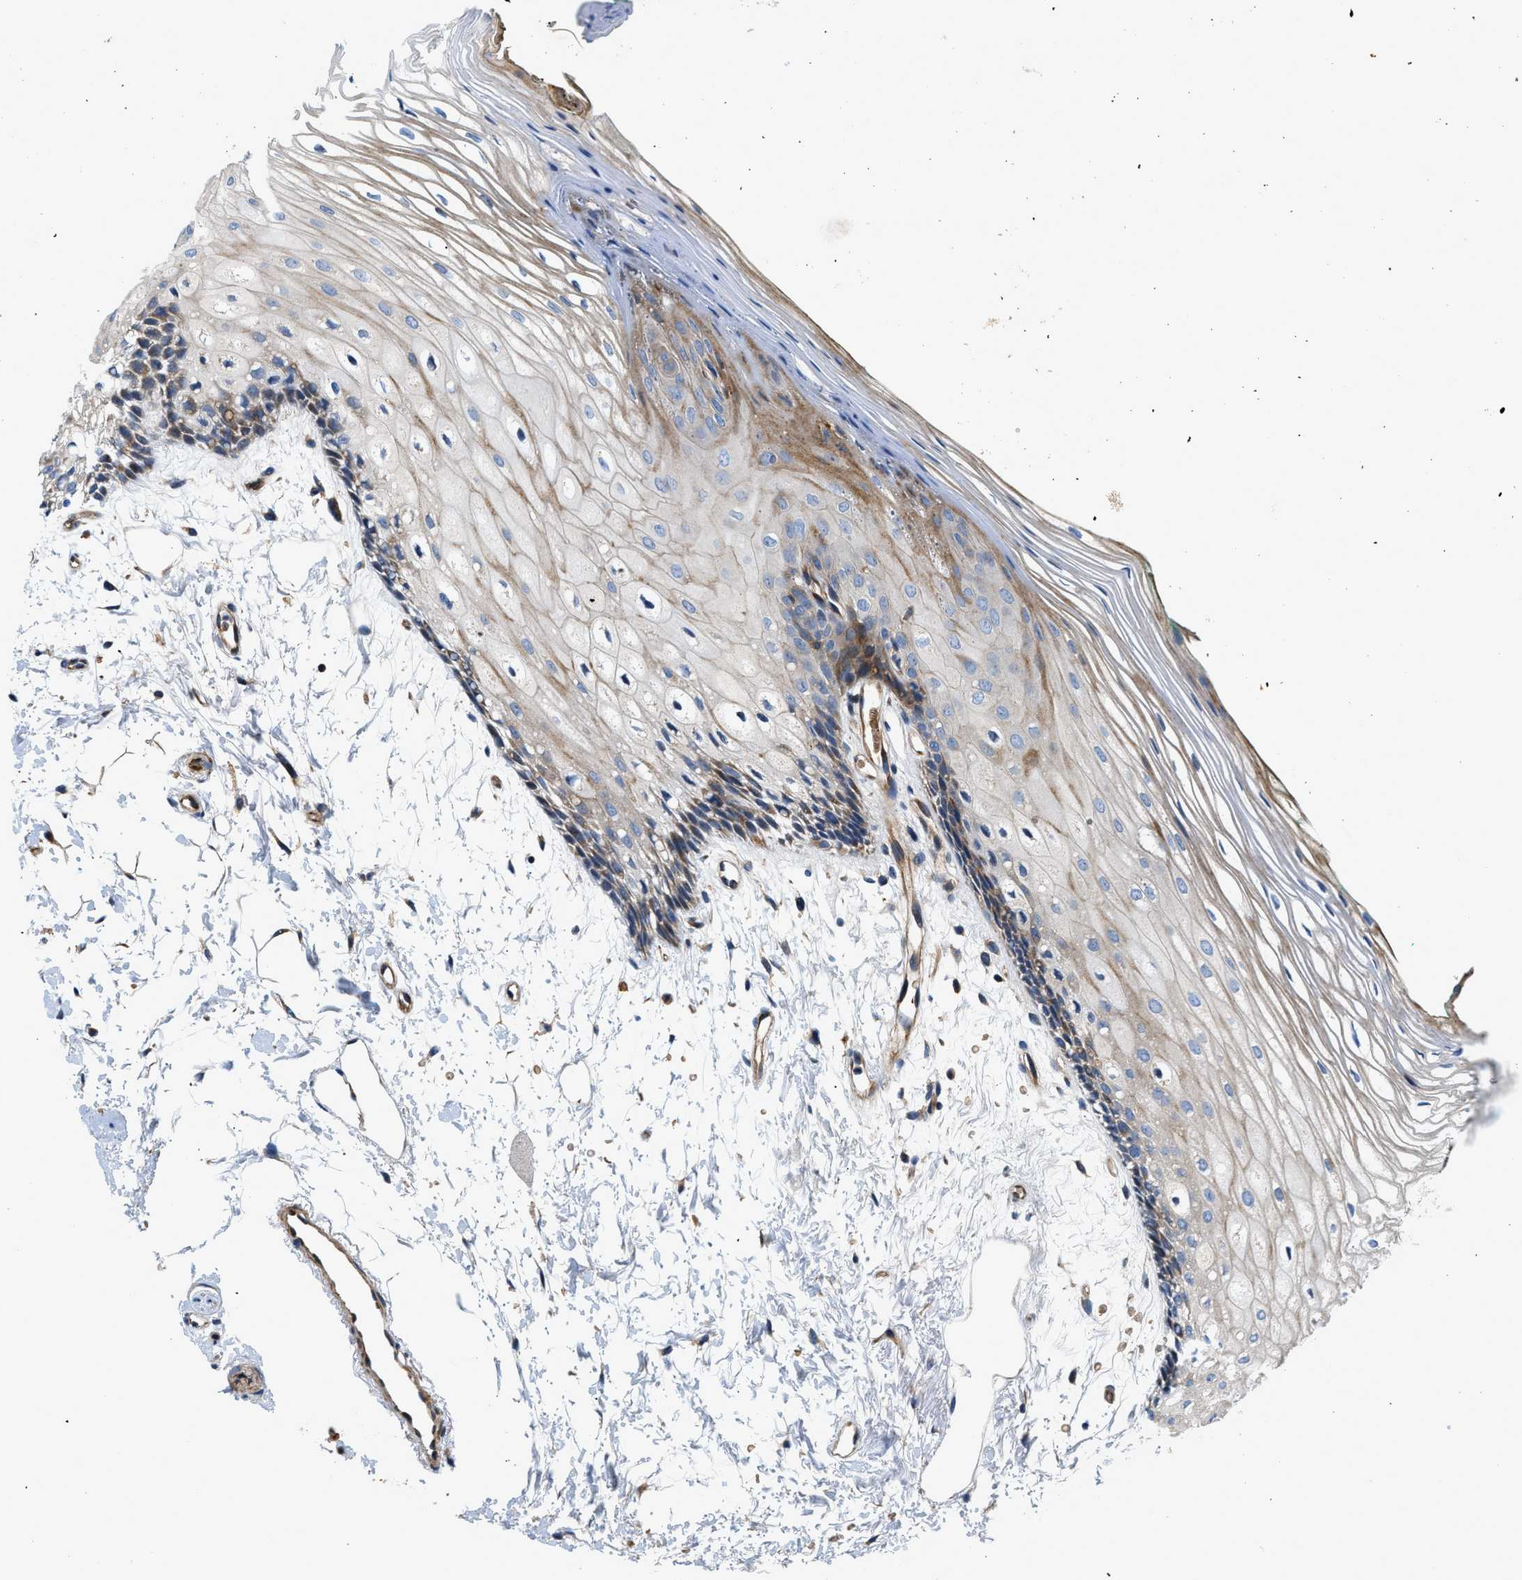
{"staining": {"intensity": "moderate", "quantity": "<25%", "location": "cytoplasmic/membranous"}, "tissue": "oral mucosa", "cell_type": "Squamous epithelial cells", "image_type": "normal", "snomed": [{"axis": "morphology", "description": "Normal tissue, NOS"}, {"axis": "topography", "description": "Skeletal muscle"}, {"axis": "topography", "description": "Oral tissue"}, {"axis": "topography", "description": "Peripheral nerve tissue"}], "caption": "Moderate cytoplasmic/membranous protein staining is identified in about <25% of squamous epithelial cells in oral mucosa. (IHC, brightfield microscopy, high magnification).", "gene": "DHODH", "patient": {"sex": "female", "age": 84}}